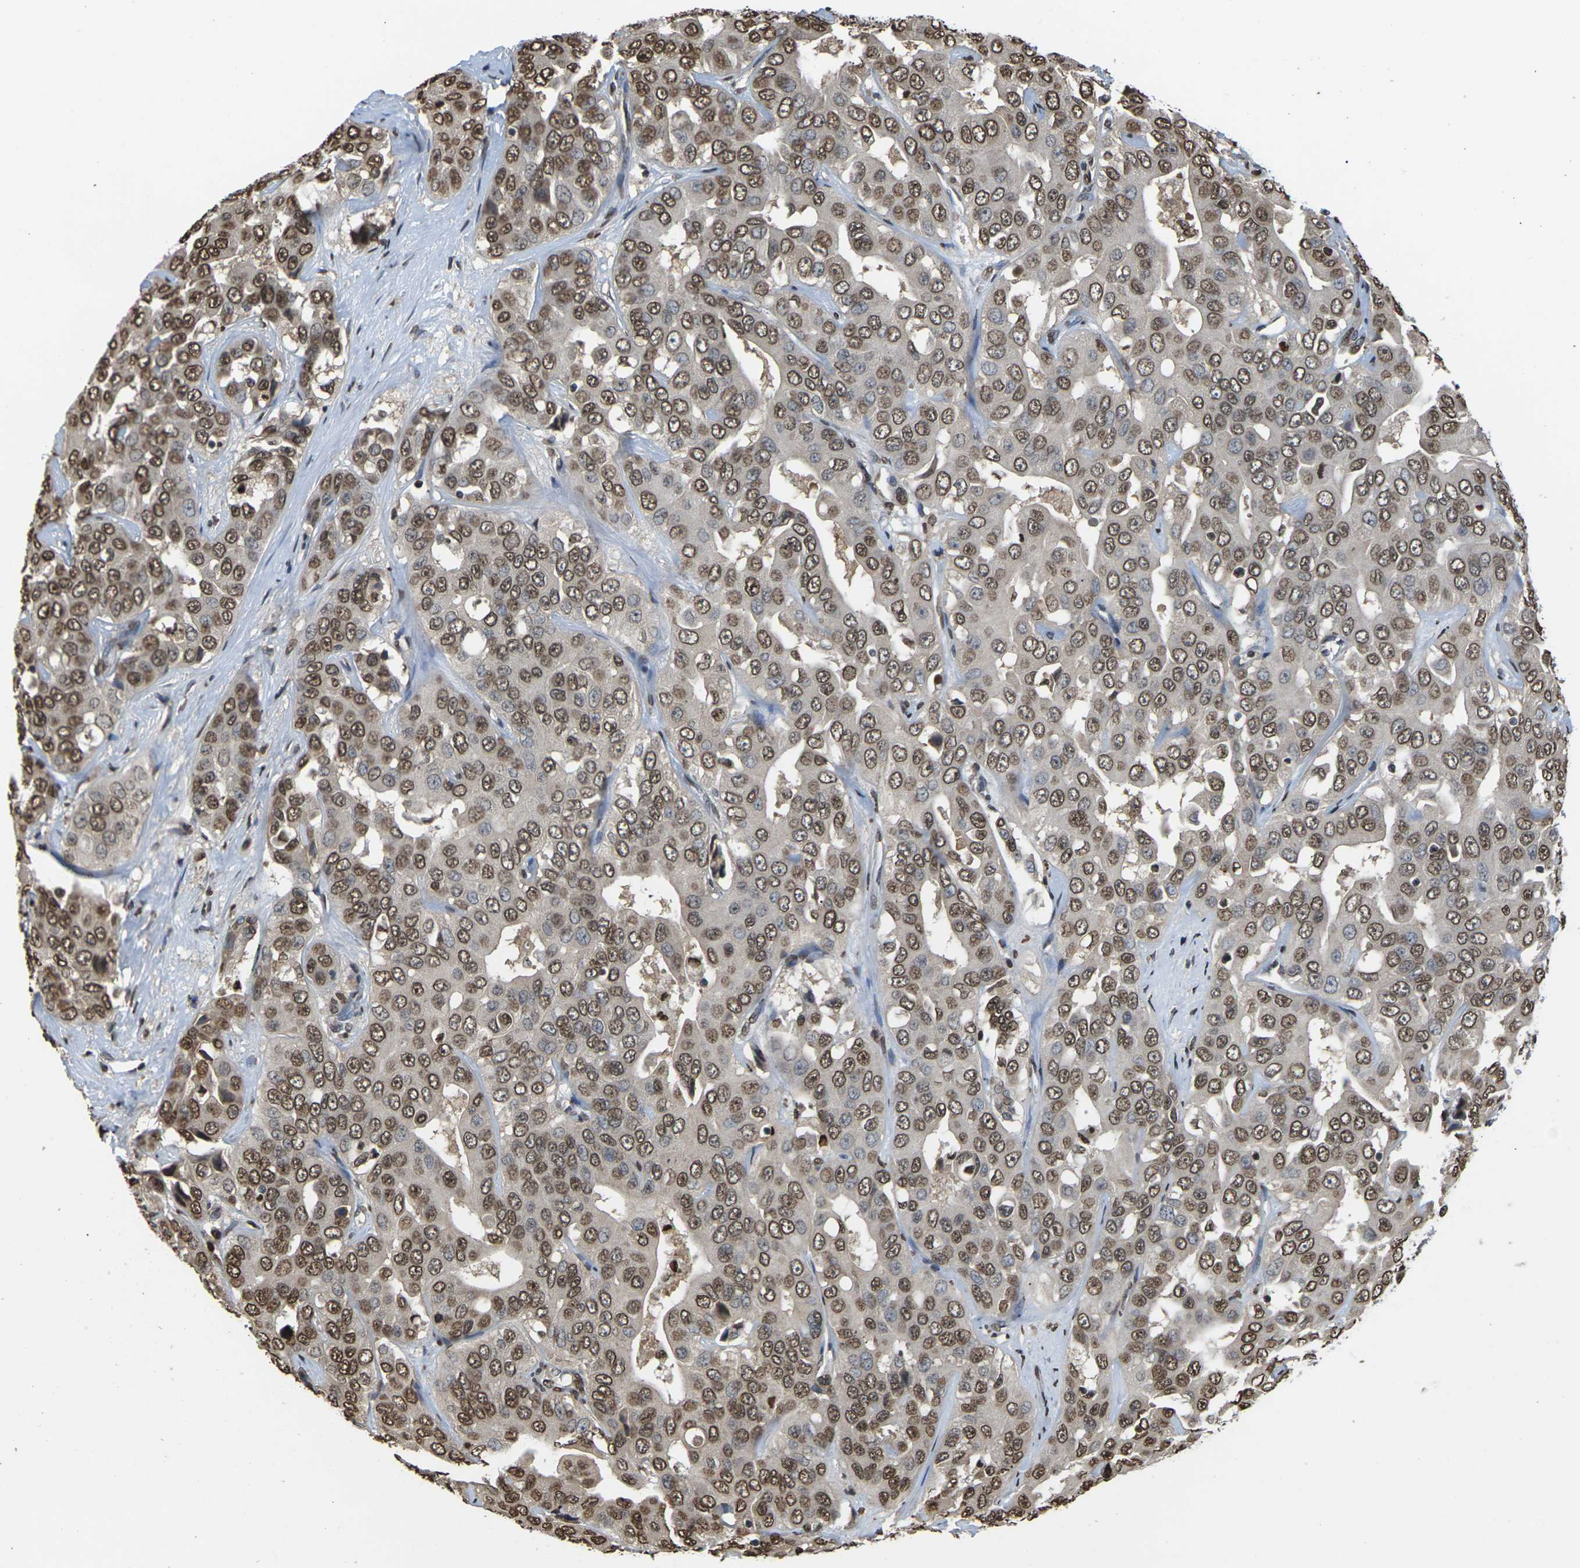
{"staining": {"intensity": "moderate", "quantity": ">75%", "location": "nuclear"}, "tissue": "liver cancer", "cell_type": "Tumor cells", "image_type": "cancer", "snomed": [{"axis": "morphology", "description": "Cholangiocarcinoma"}, {"axis": "topography", "description": "Liver"}], "caption": "Immunohistochemistry image of cholangiocarcinoma (liver) stained for a protein (brown), which reveals medium levels of moderate nuclear staining in about >75% of tumor cells.", "gene": "EMSY", "patient": {"sex": "female", "age": 52}}